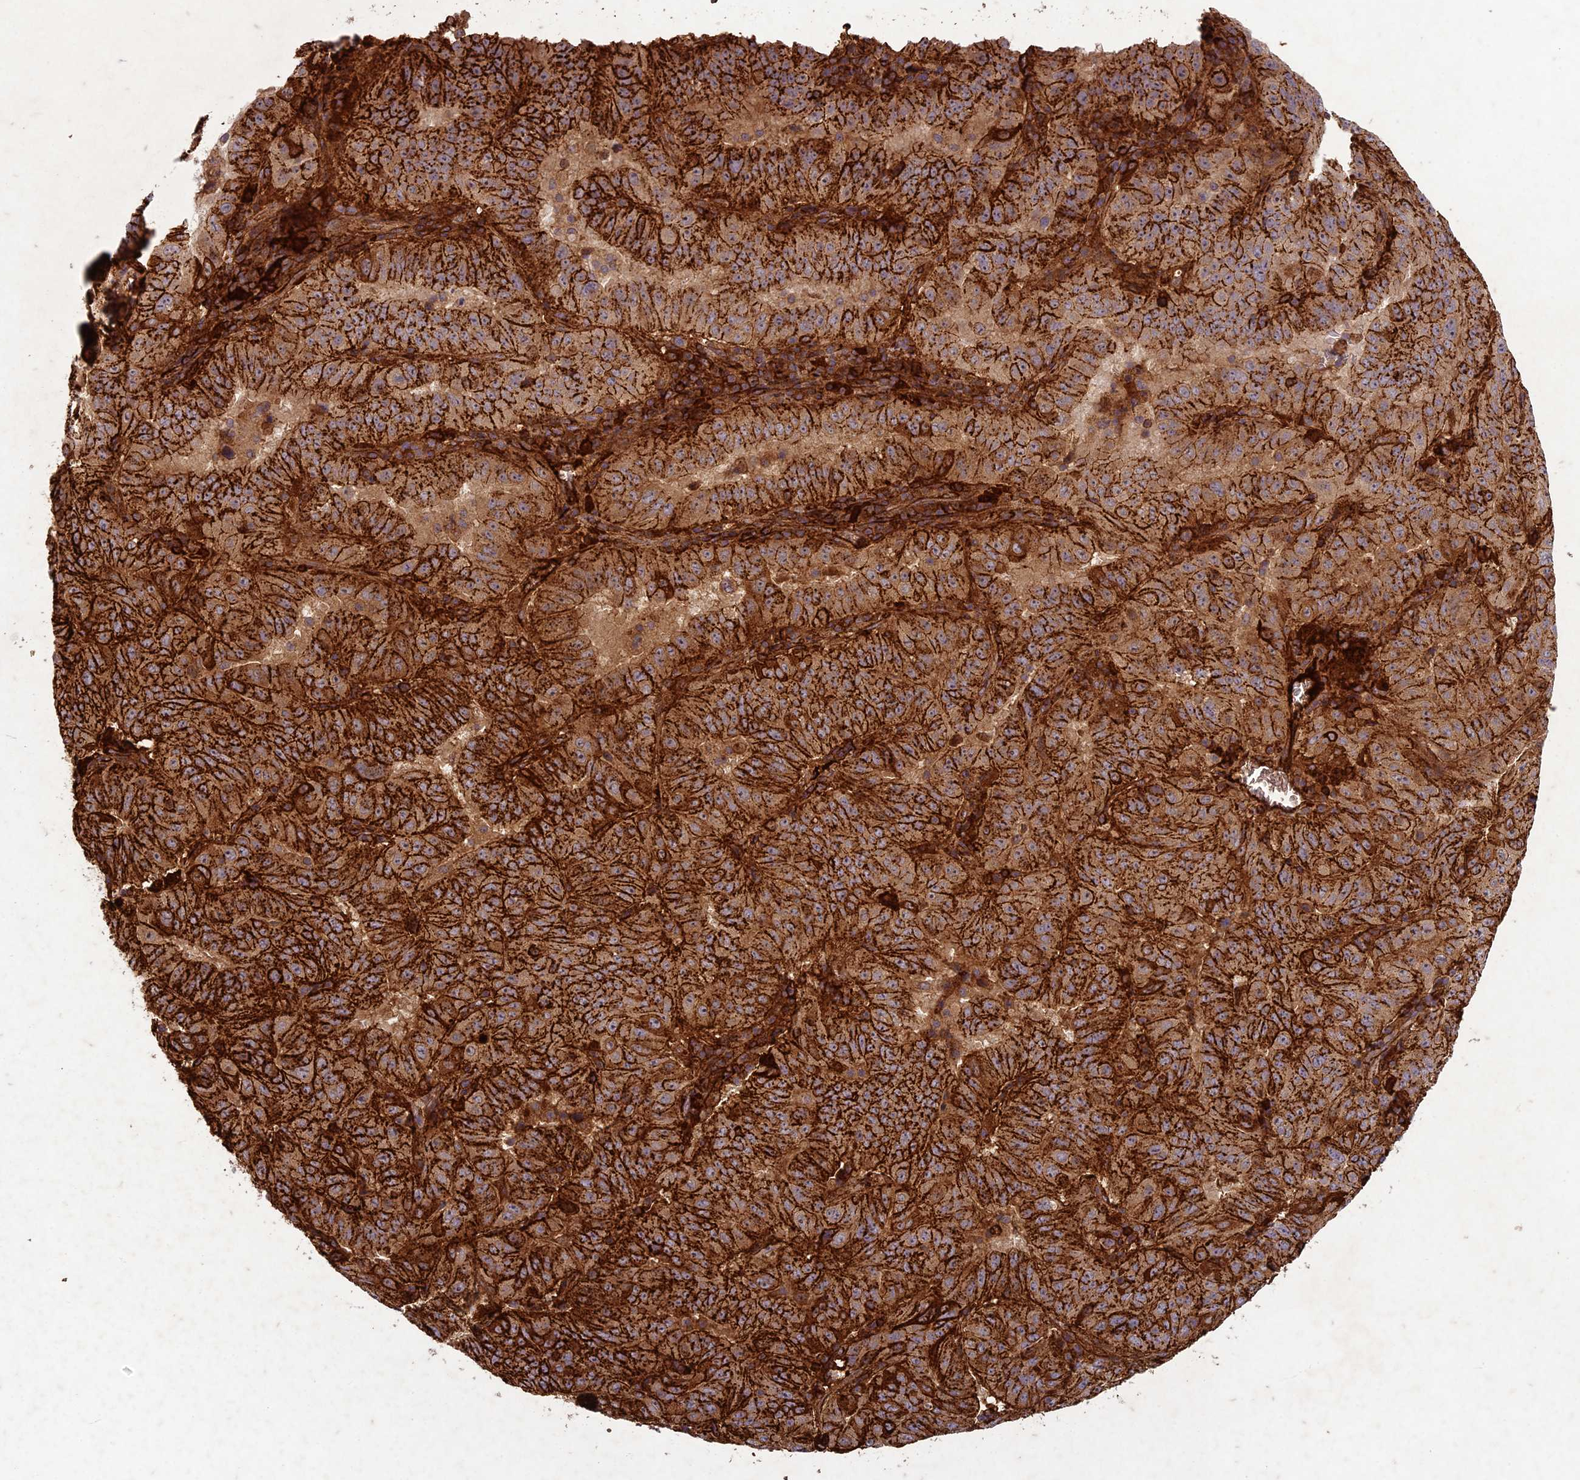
{"staining": {"intensity": "strong", "quantity": ">75%", "location": "cytoplasmic/membranous"}, "tissue": "pancreatic cancer", "cell_type": "Tumor cells", "image_type": "cancer", "snomed": [{"axis": "morphology", "description": "Adenocarcinoma, NOS"}, {"axis": "topography", "description": "Pancreas"}], "caption": "Pancreatic cancer (adenocarcinoma) was stained to show a protein in brown. There is high levels of strong cytoplasmic/membranous staining in about >75% of tumor cells.", "gene": "TCF25", "patient": {"sex": "male", "age": 63}}